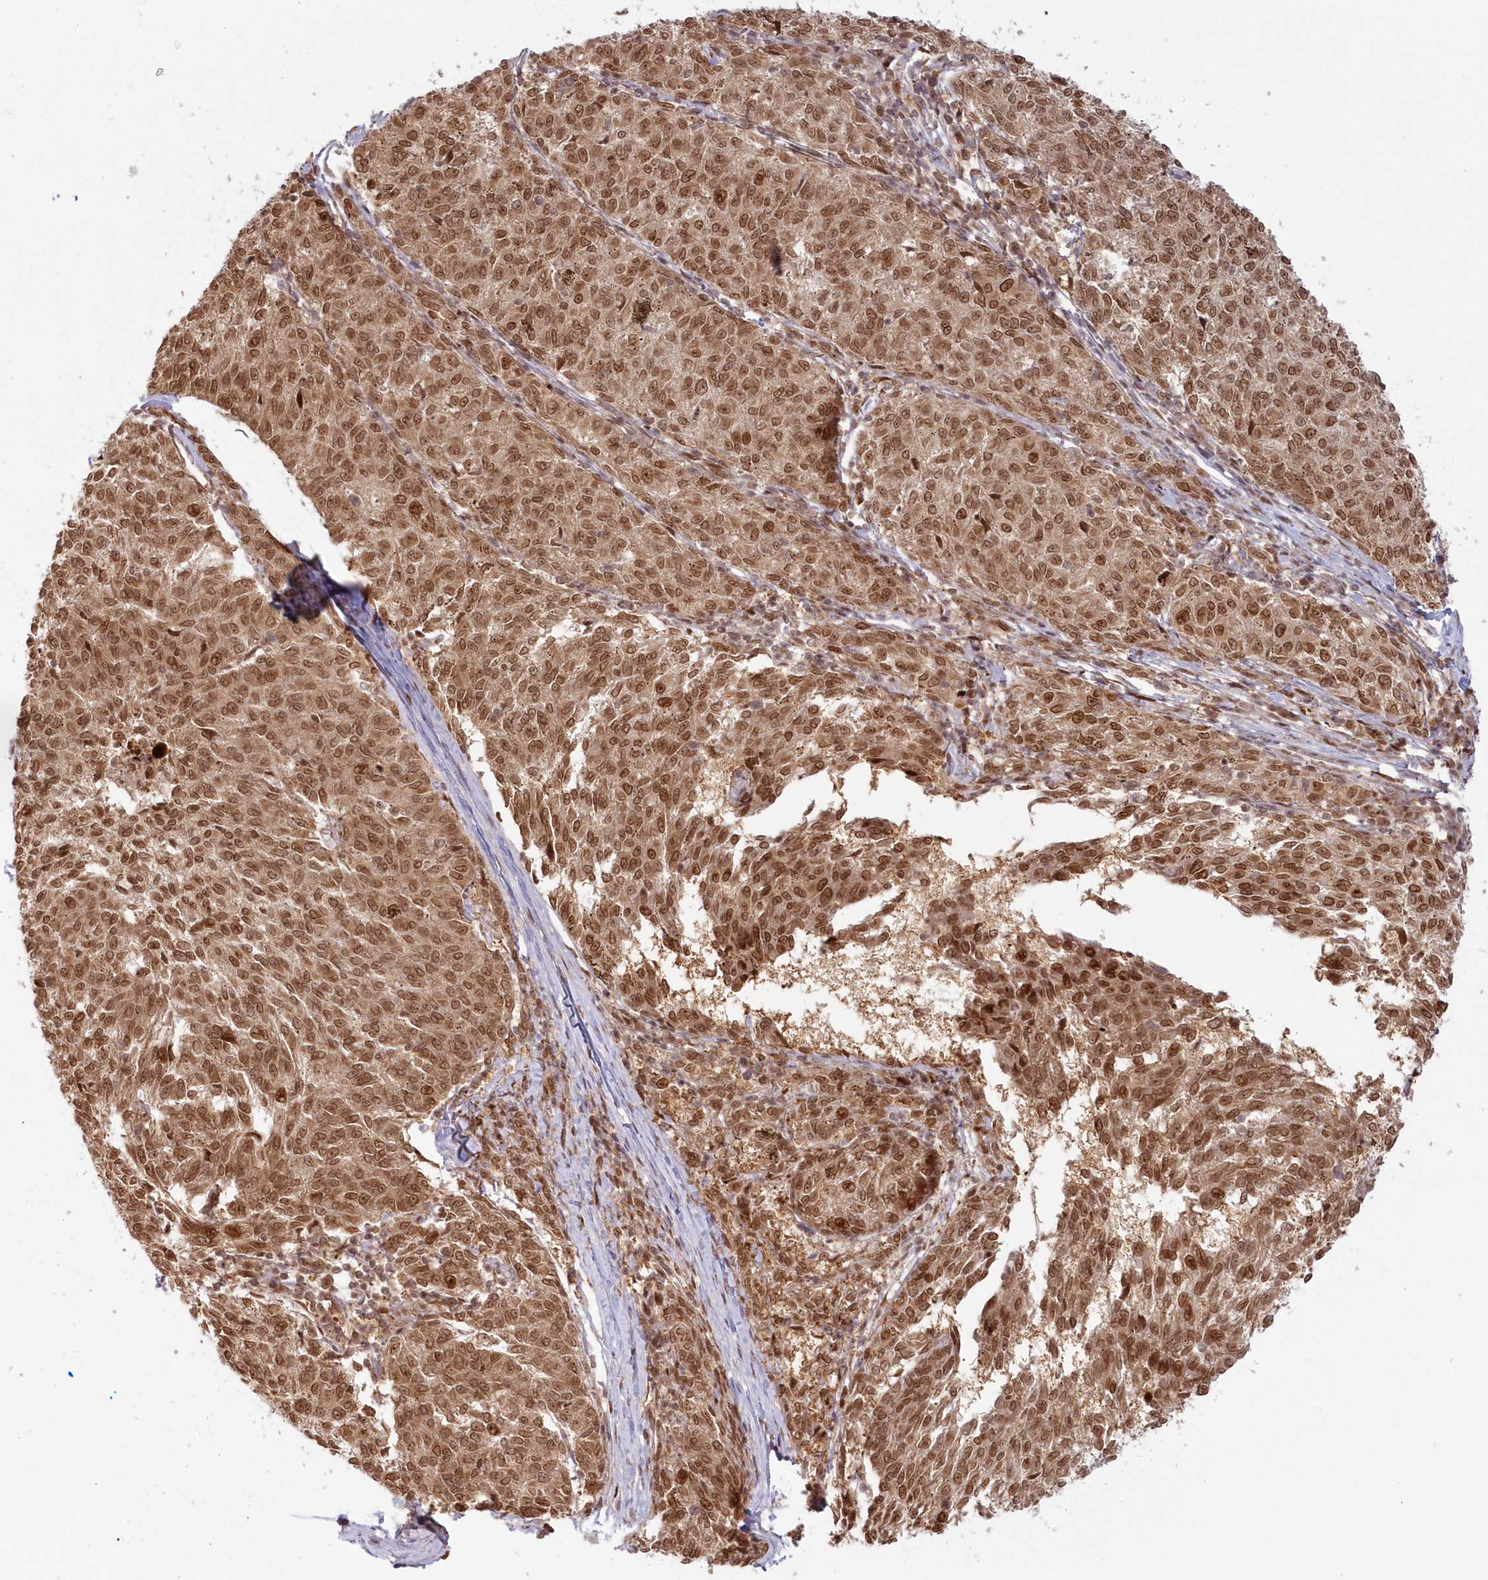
{"staining": {"intensity": "strong", "quantity": ">75%", "location": "cytoplasmic/membranous,nuclear"}, "tissue": "melanoma", "cell_type": "Tumor cells", "image_type": "cancer", "snomed": [{"axis": "morphology", "description": "Malignant melanoma, NOS"}, {"axis": "topography", "description": "Skin"}], "caption": "Protein analysis of malignant melanoma tissue exhibits strong cytoplasmic/membranous and nuclear staining in about >75% of tumor cells.", "gene": "TOGARAM2", "patient": {"sex": "female", "age": 72}}